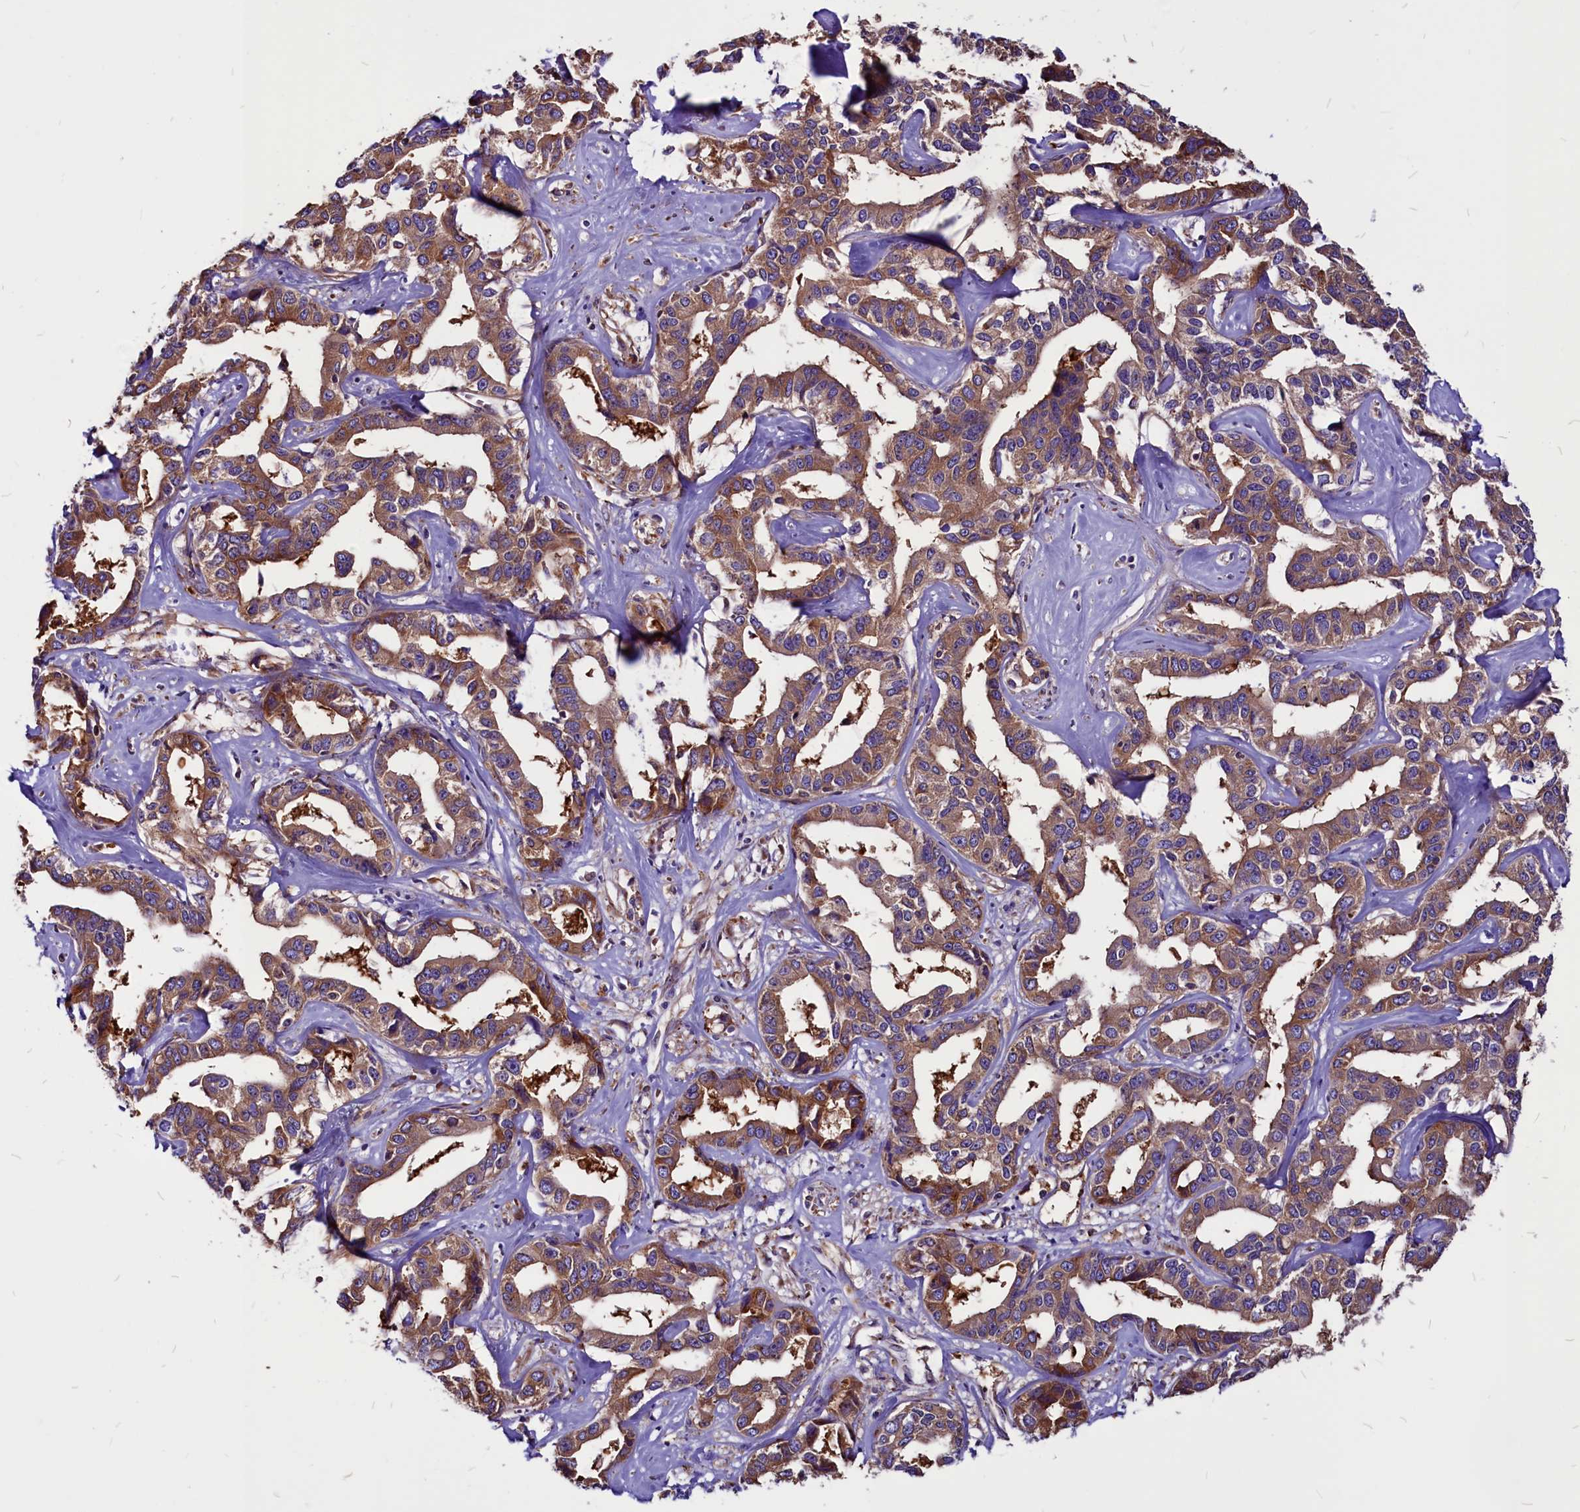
{"staining": {"intensity": "moderate", "quantity": ">75%", "location": "cytoplasmic/membranous"}, "tissue": "liver cancer", "cell_type": "Tumor cells", "image_type": "cancer", "snomed": [{"axis": "morphology", "description": "Cholangiocarcinoma"}, {"axis": "topography", "description": "Liver"}], "caption": "Immunohistochemistry micrograph of human liver cholangiocarcinoma stained for a protein (brown), which exhibits medium levels of moderate cytoplasmic/membranous expression in approximately >75% of tumor cells.", "gene": "EIF3G", "patient": {"sex": "male", "age": 59}}